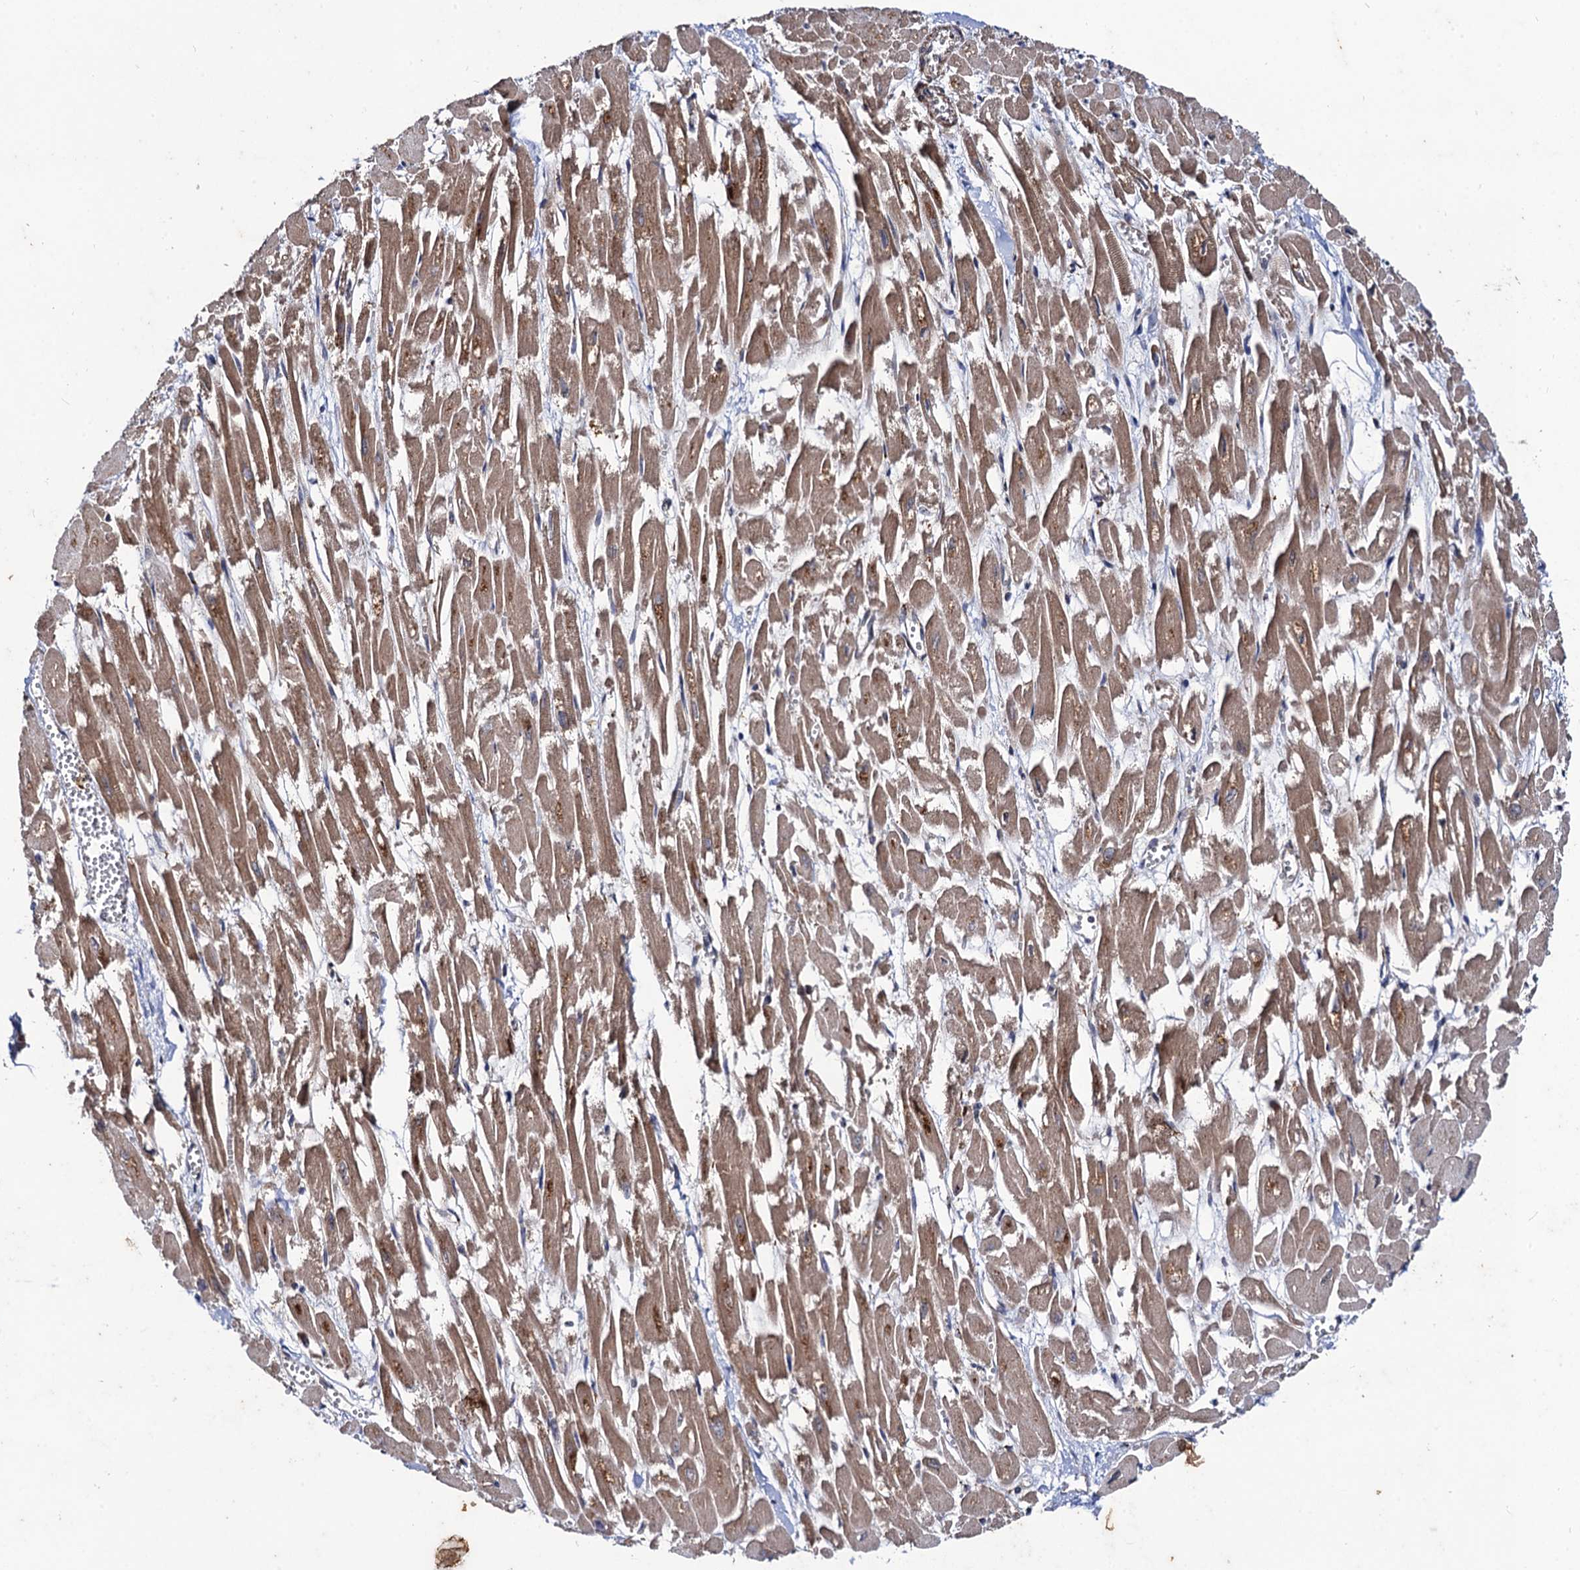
{"staining": {"intensity": "moderate", "quantity": ">75%", "location": "cytoplasmic/membranous"}, "tissue": "heart muscle", "cell_type": "Cardiomyocytes", "image_type": "normal", "snomed": [{"axis": "morphology", "description": "Normal tissue, NOS"}, {"axis": "topography", "description": "Heart"}], "caption": "Heart muscle stained with IHC shows moderate cytoplasmic/membranous staining in approximately >75% of cardiomyocytes. (DAB (3,3'-diaminobenzidine) = brown stain, brightfield microscopy at high magnification).", "gene": "DYDC1", "patient": {"sex": "male", "age": 54}}